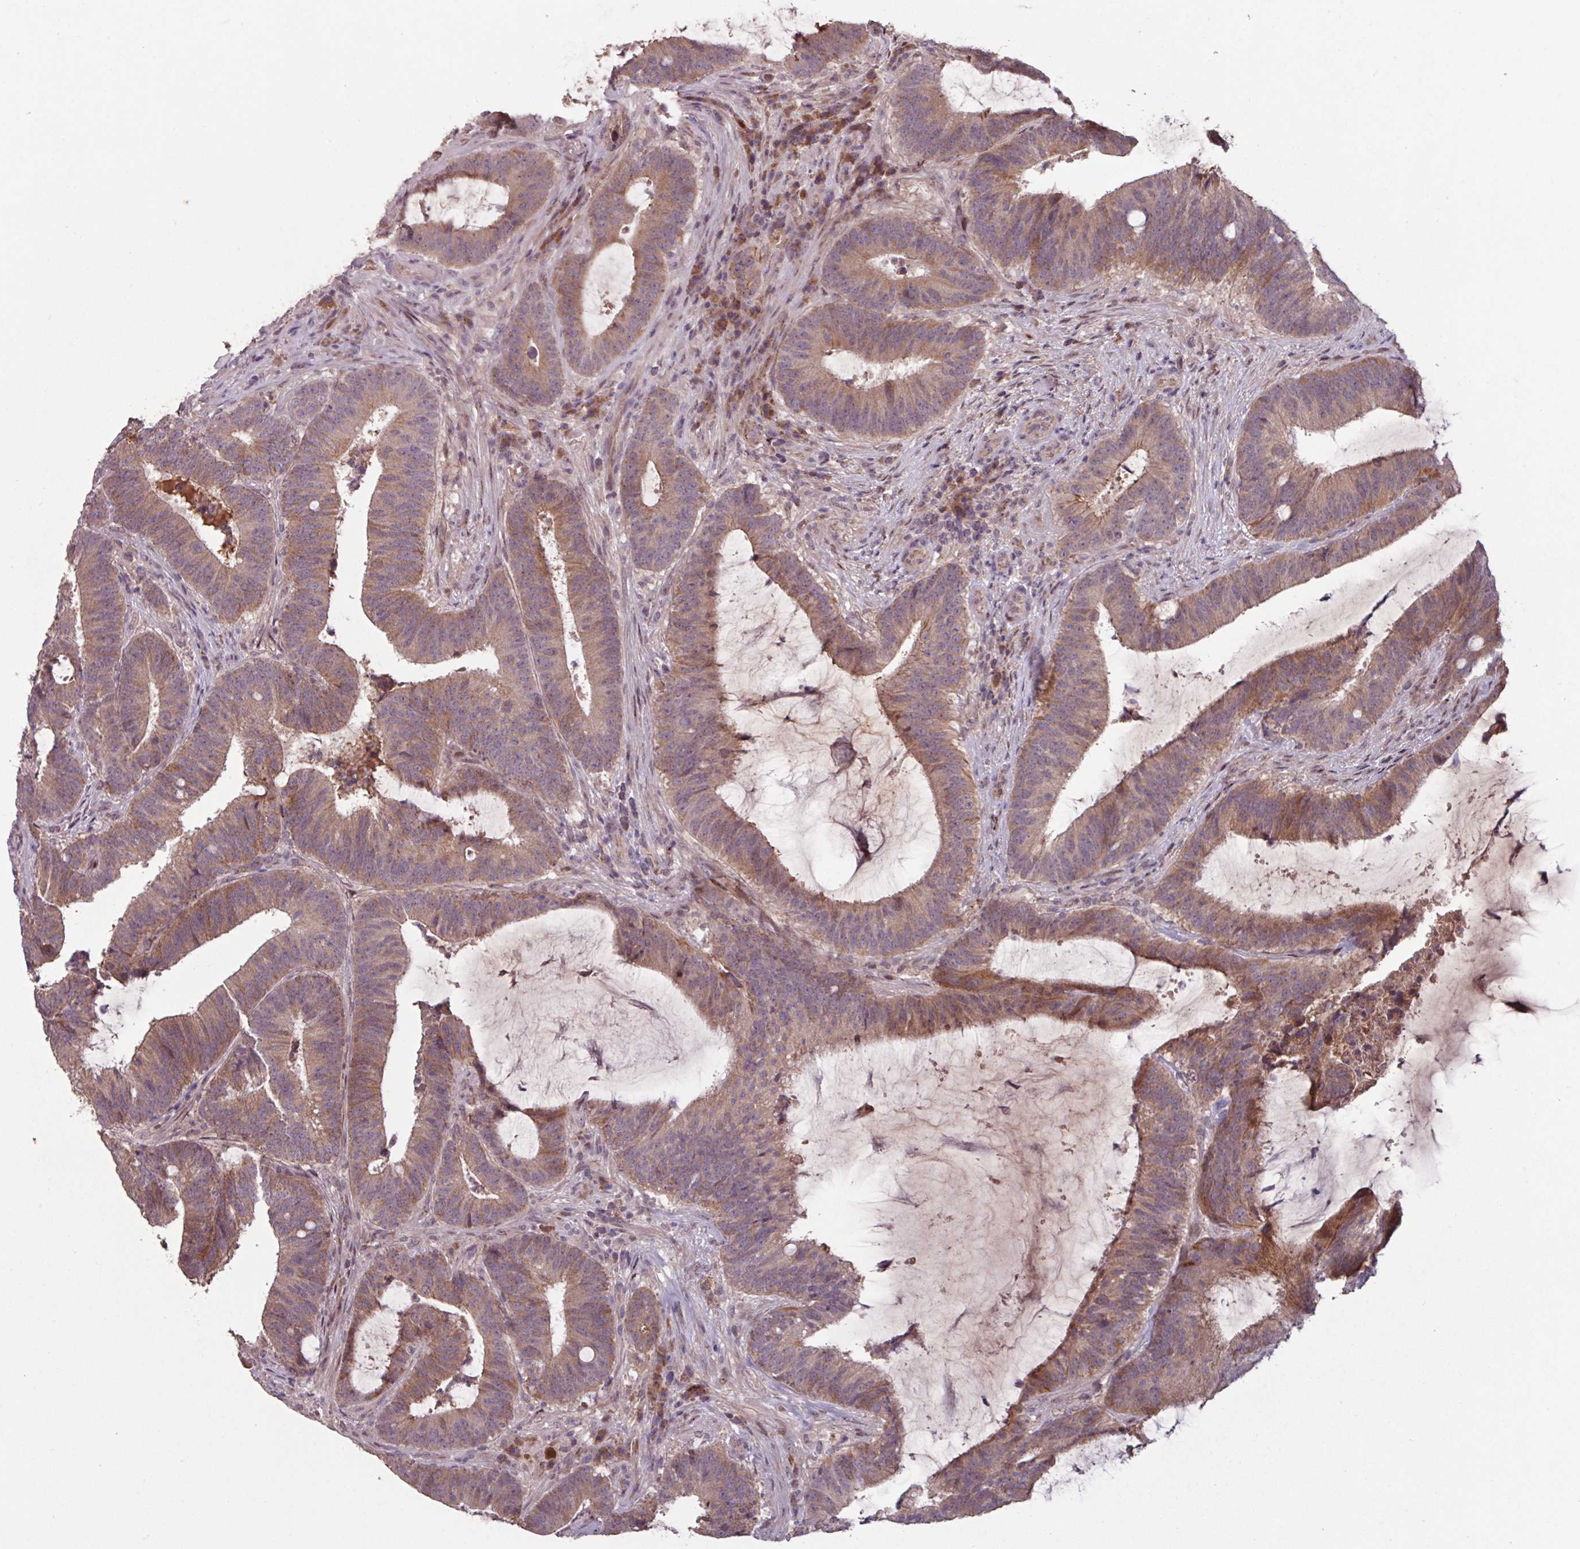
{"staining": {"intensity": "moderate", "quantity": ">75%", "location": "cytoplasmic/membranous"}, "tissue": "colorectal cancer", "cell_type": "Tumor cells", "image_type": "cancer", "snomed": [{"axis": "morphology", "description": "Adenocarcinoma, NOS"}, {"axis": "topography", "description": "Colon"}], "caption": "Immunohistochemistry (DAB) staining of colorectal cancer (adenocarcinoma) demonstrates moderate cytoplasmic/membranous protein staining in approximately >75% of tumor cells.", "gene": "TMEM88", "patient": {"sex": "female", "age": 43}}